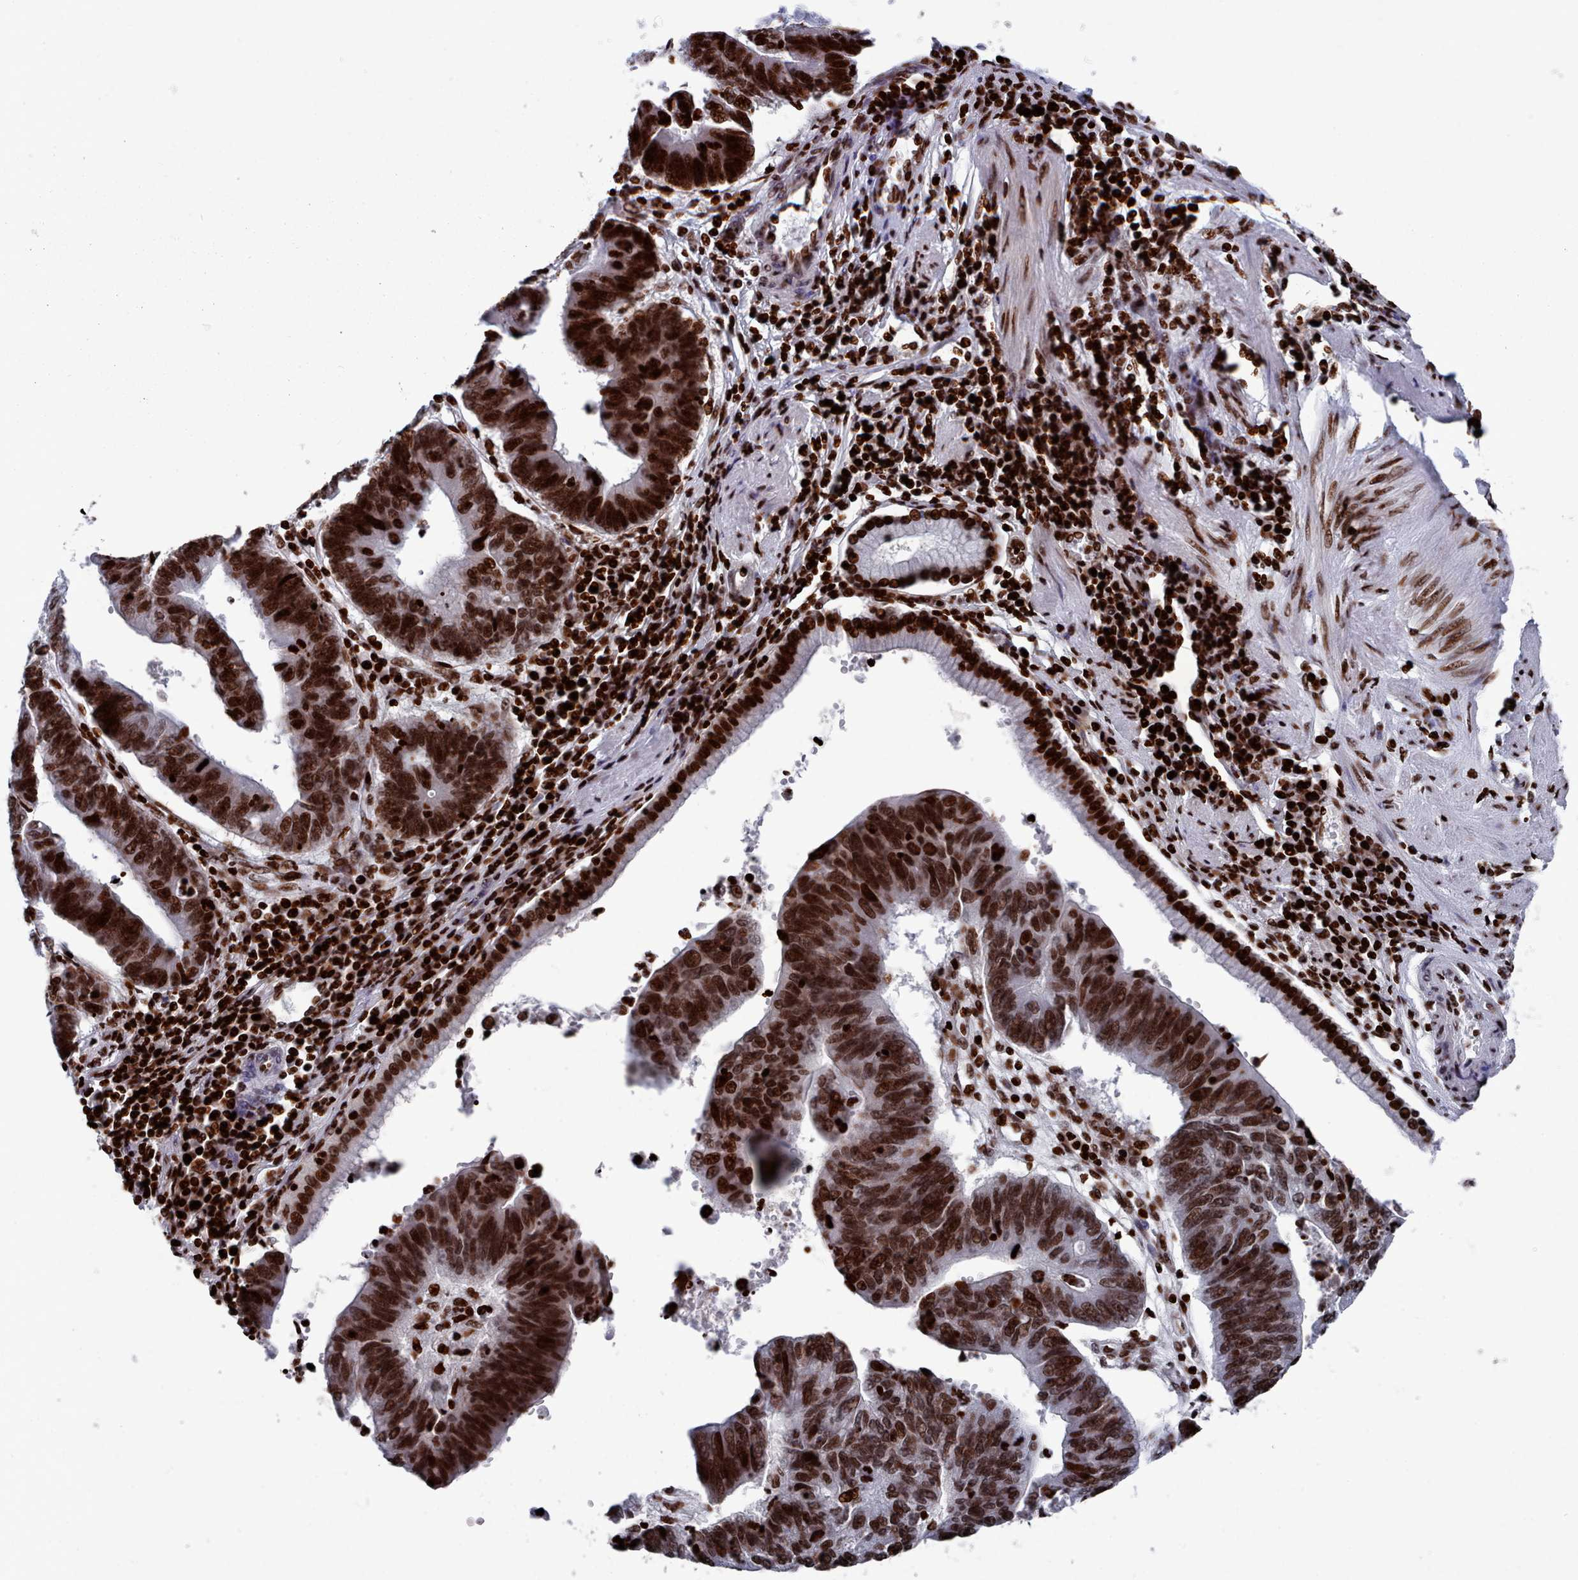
{"staining": {"intensity": "strong", "quantity": ">75%", "location": "nuclear"}, "tissue": "stomach cancer", "cell_type": "Tumor cells", "image_type": "cancer", "snomed": [{"axis": "morphology", "description": "Adenocarcinoma, NOS"}, {"axis": "topography", "description": "Stomach"}], "caption": "Stomach adenocarcinoma tissue shows strong nuclear staining in approximately >75% of tumor cells (DAB (3,3'-diaminobenzidine) IHC, brown staining for protein, blue staining for nuclei).", "gene": "PCDHB12", "patient": {"sex": "male", "age": 59}}